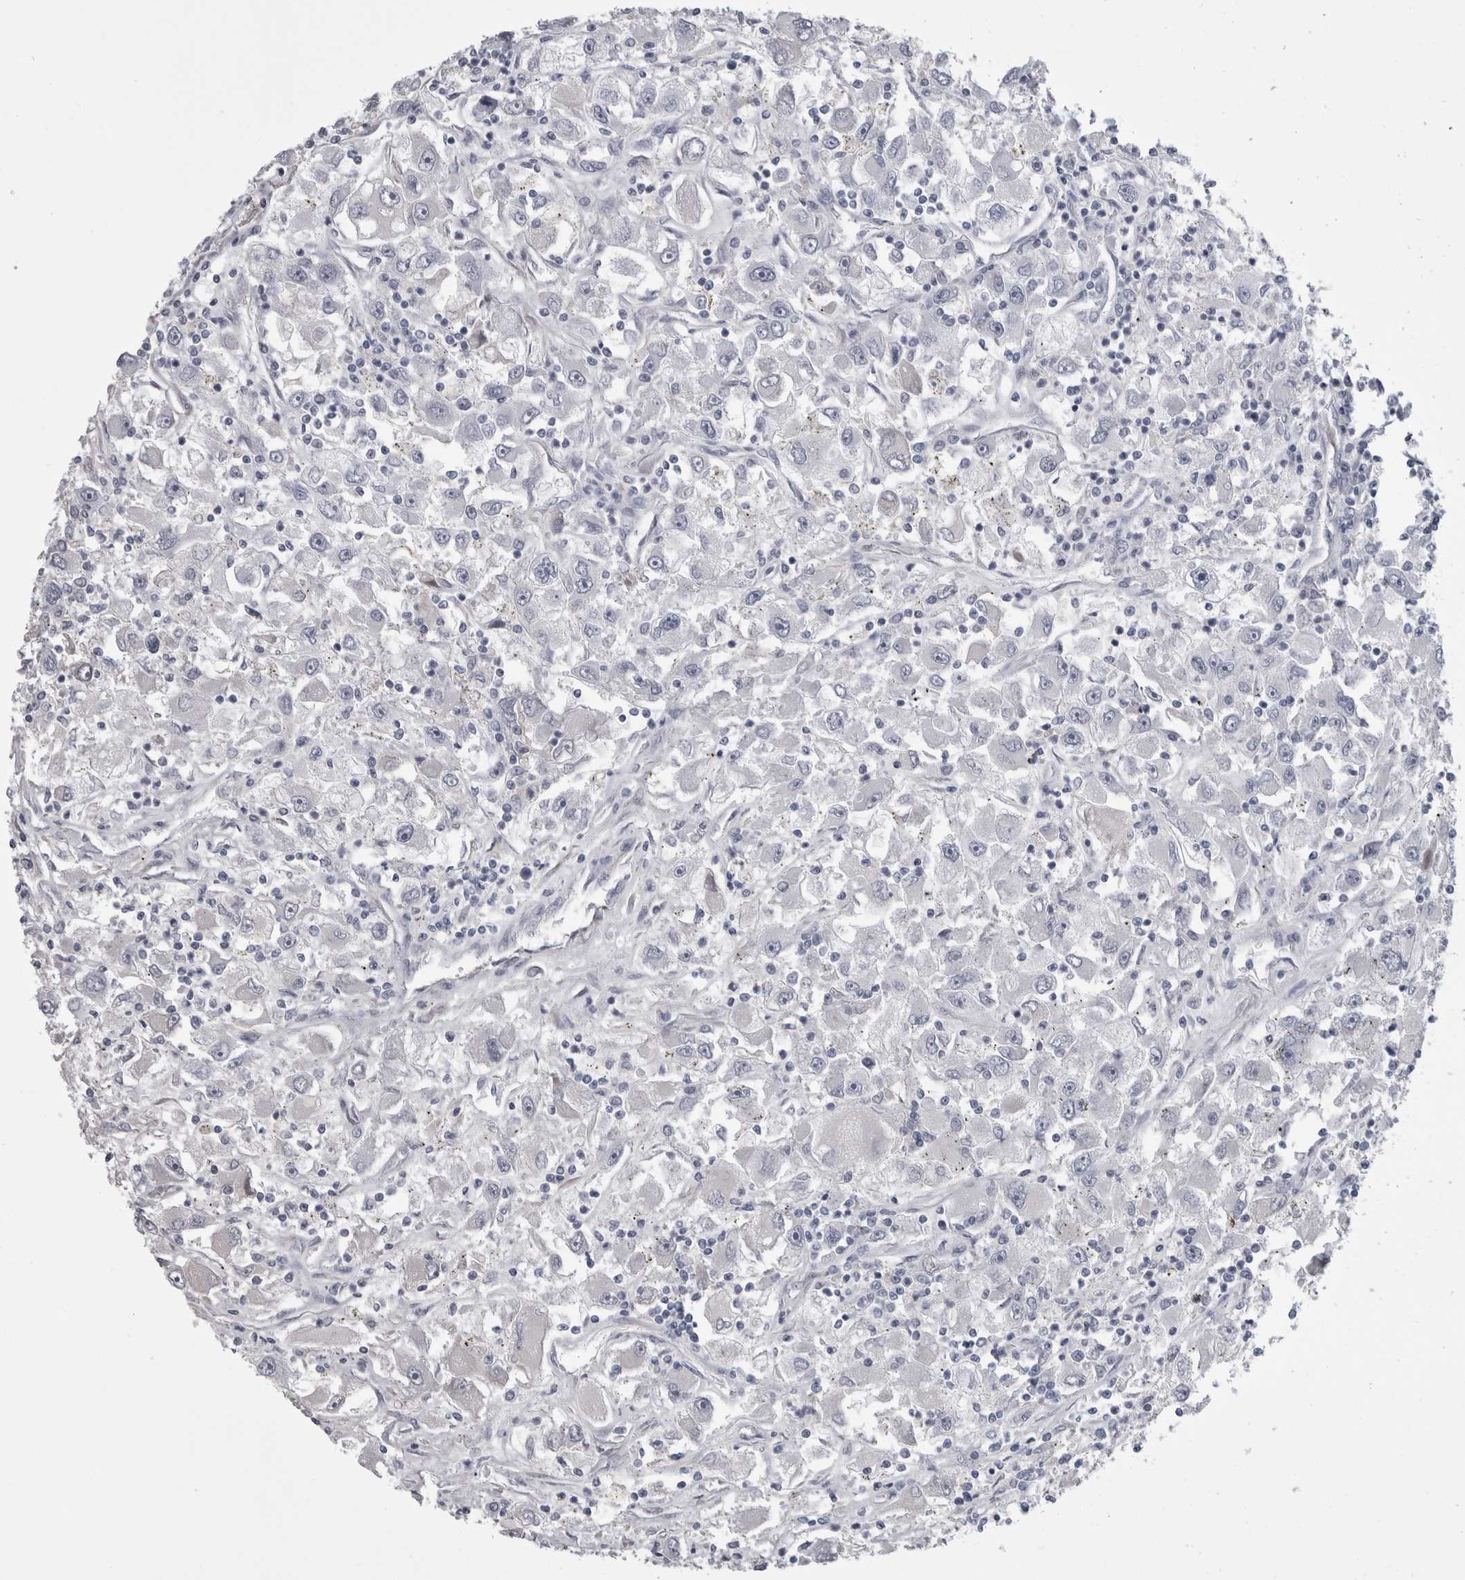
{"staining": {"intensity": "negative", "quantity": "none", "location": "none"}, "tissue": "renal cancer", "cell_type": "Tumor cells", "image_type": "cancer", "snomed": [{"axis": "morphology", "description": "Adenocarcinoma, NOS"}, {"axis": "topography", "description": "Kidney"}], "caption": "This is an immunohistochemistry photomicrograph of human adenocarcinoma (renal). There is no expression in tumor cells.", "gene": "AFMID", "patient": {"sex": "female", "age": 52}}